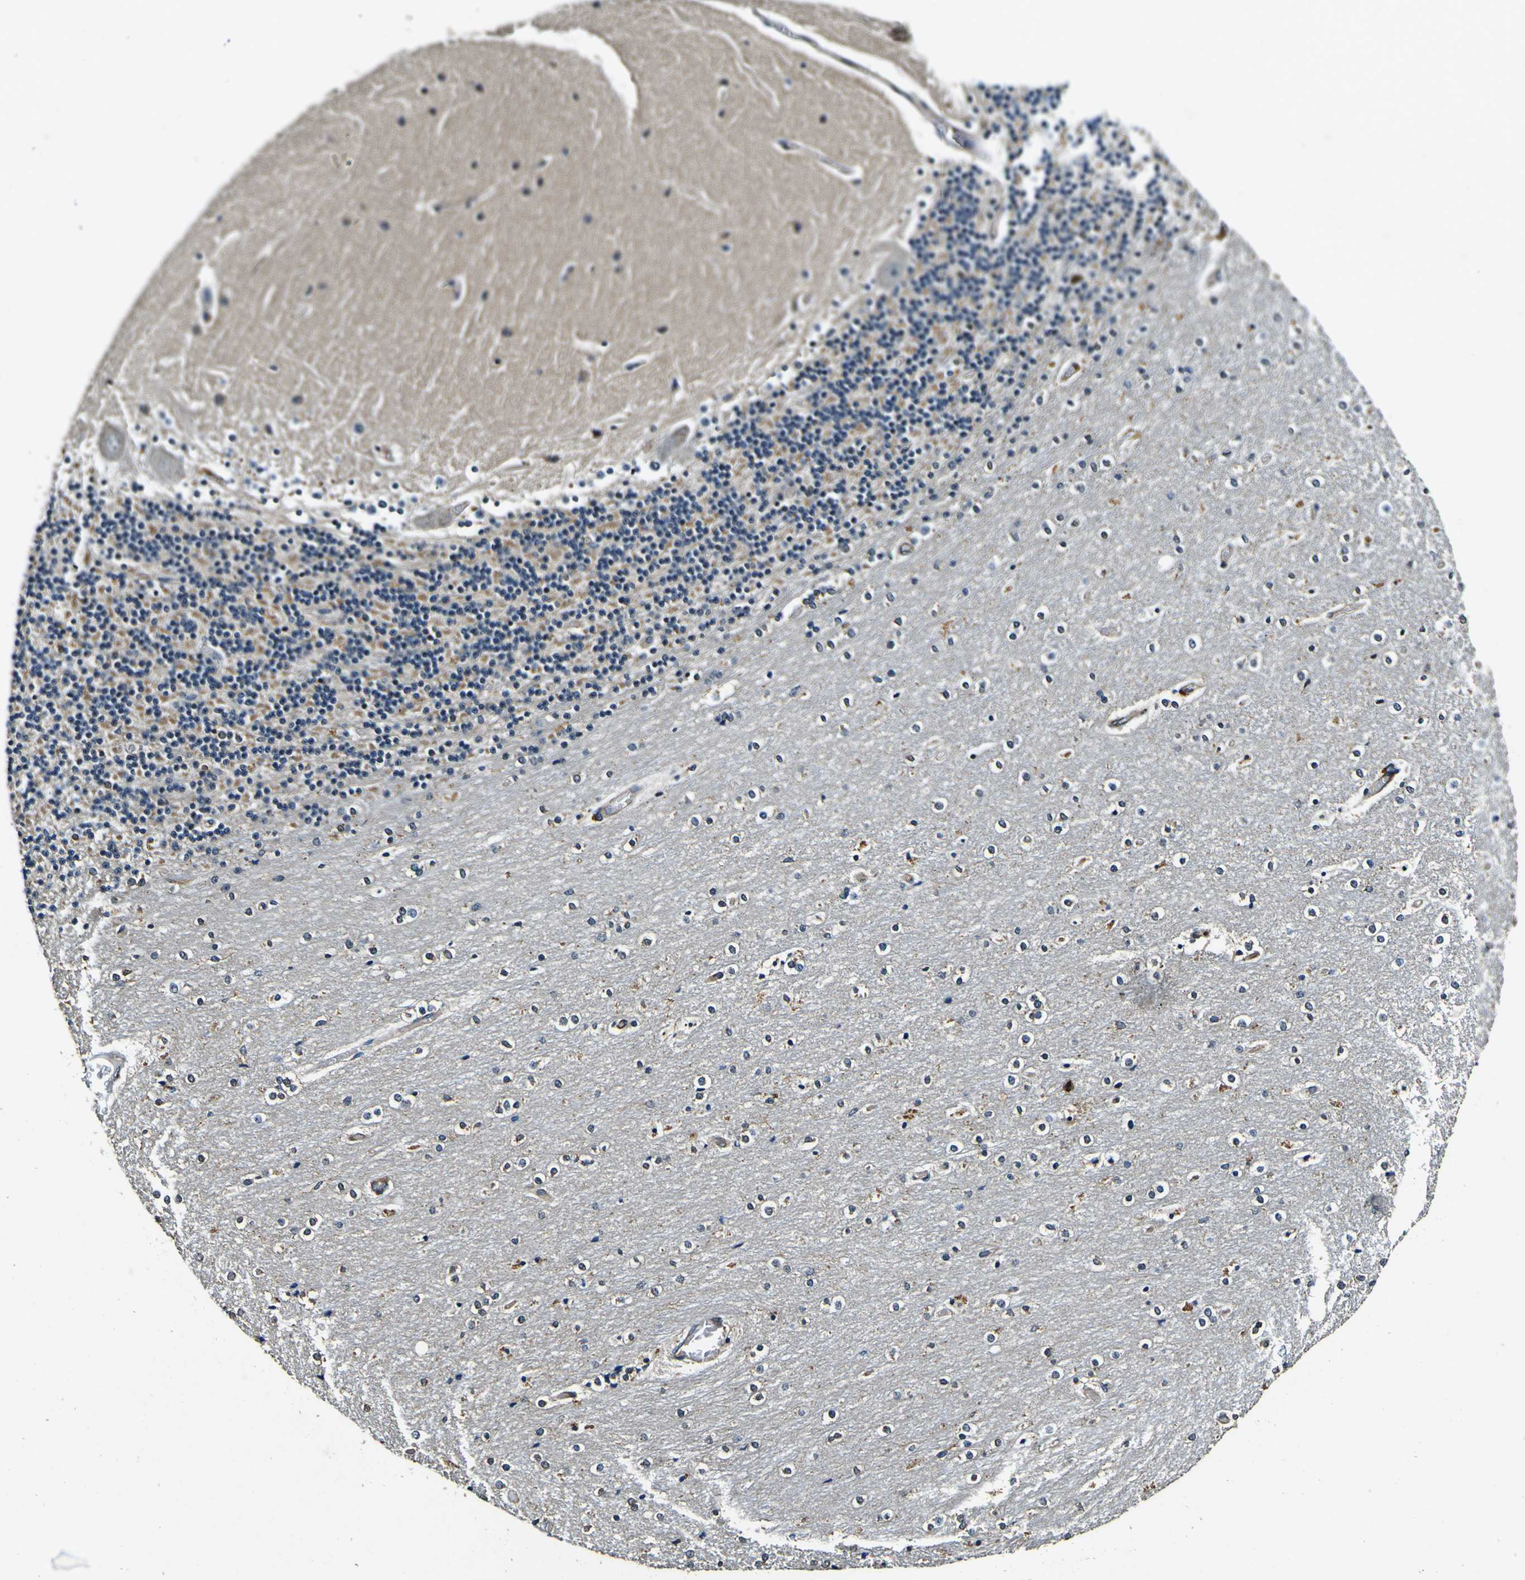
{"staining": {"intensity": "moderate", "quantity": "25%-75%", "location": "cytoplasmic/membranous"}, "tissue": "cerebellum", "cell_type": "Cells in granular layer", "image_type": "normal", "snomed": [{"axis": "morphology", "description": "Normal tissue, NOS"}, {"axis": "topography", "description": "Cerebellum"}], "caption": "A medium amount of moderate cytoplasmic/membranous positivity is appreciated in about 25%-75% of cells in granular layer in normal cerebellum.", "gene": "RHOT2", "patient": {"sex": "female", "age": 54}}